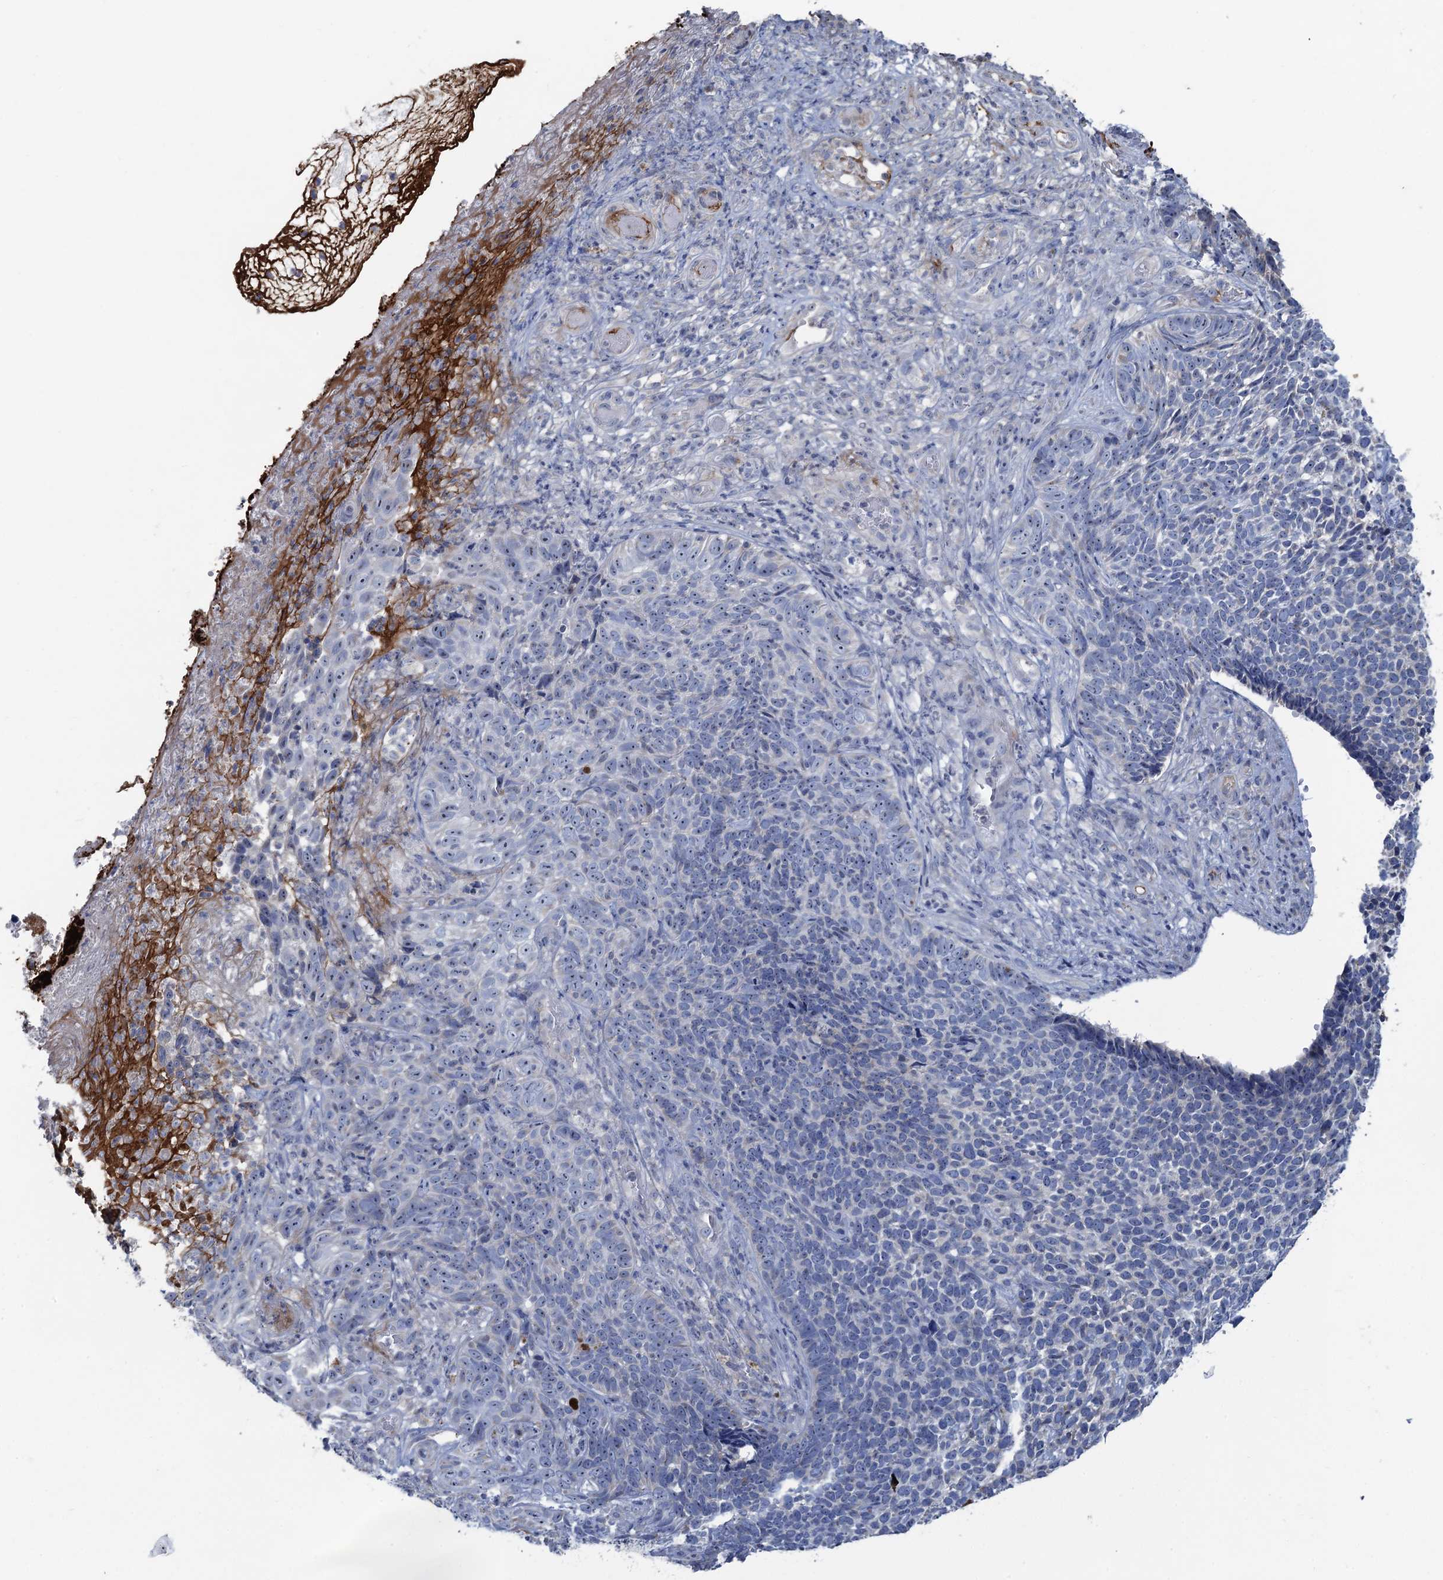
{"staining": {"intensity": "negative", "quantity": "none", "location": "none"}, "tissue": "skin cancer", "cell_type": "Tumor cells", "image_type": "cancer", "snomed": [{"axis": "morphology", "description": "Basal cell carcinoma"}, {"axis": "topography", "description": "Skin"}], "caption": "Protein analysis of skin basal cell carcinoma exhibits no significant staining in tumor cells. The staining was performed using DAB to visualize the protein expression in brown, while the nuclei were stained in blue with hematoxylin (Magnification: 20x).", "gene": "PLLP", "patient": {"sex": "female", "age": 84}}